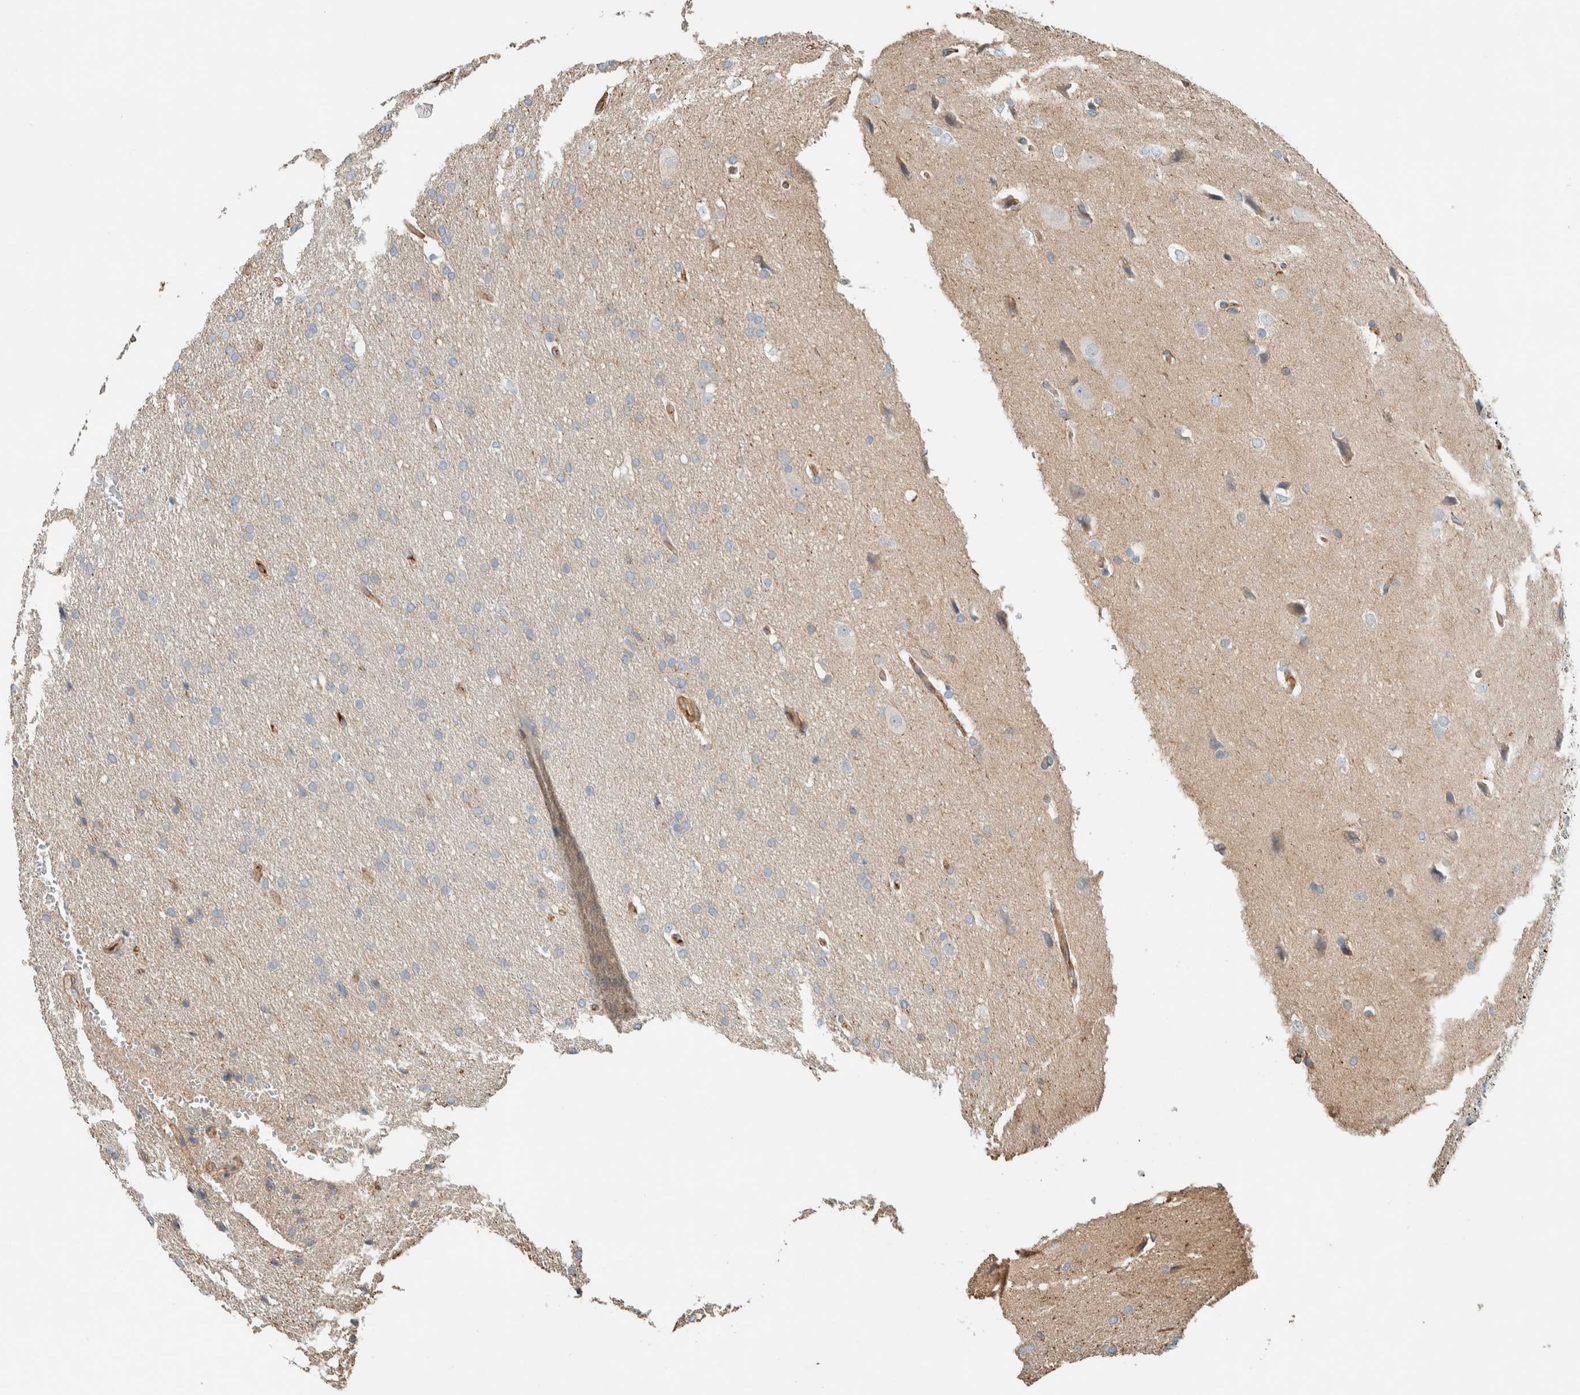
{"staining": {"intensity": "weak", "quantity": "<25%", "location": "cytoplasmic/membranous"}, "tissue": "glioma", "cell_type": "Tumor cells", "image_type": "cancer", "snomed": [{"axis": "morphology", "description": "Glioma, malignant, Low grade"}, {"axis": "topography", "description": "Brain"}], "caption": "There is no significant expression in tumor cells of glioma. (Brightfield microscopy of DAB immunohistochemistry (IHC) at high magnification).", "gene": "CTBP2", "patient": {"sex": "female", "age": 37}}